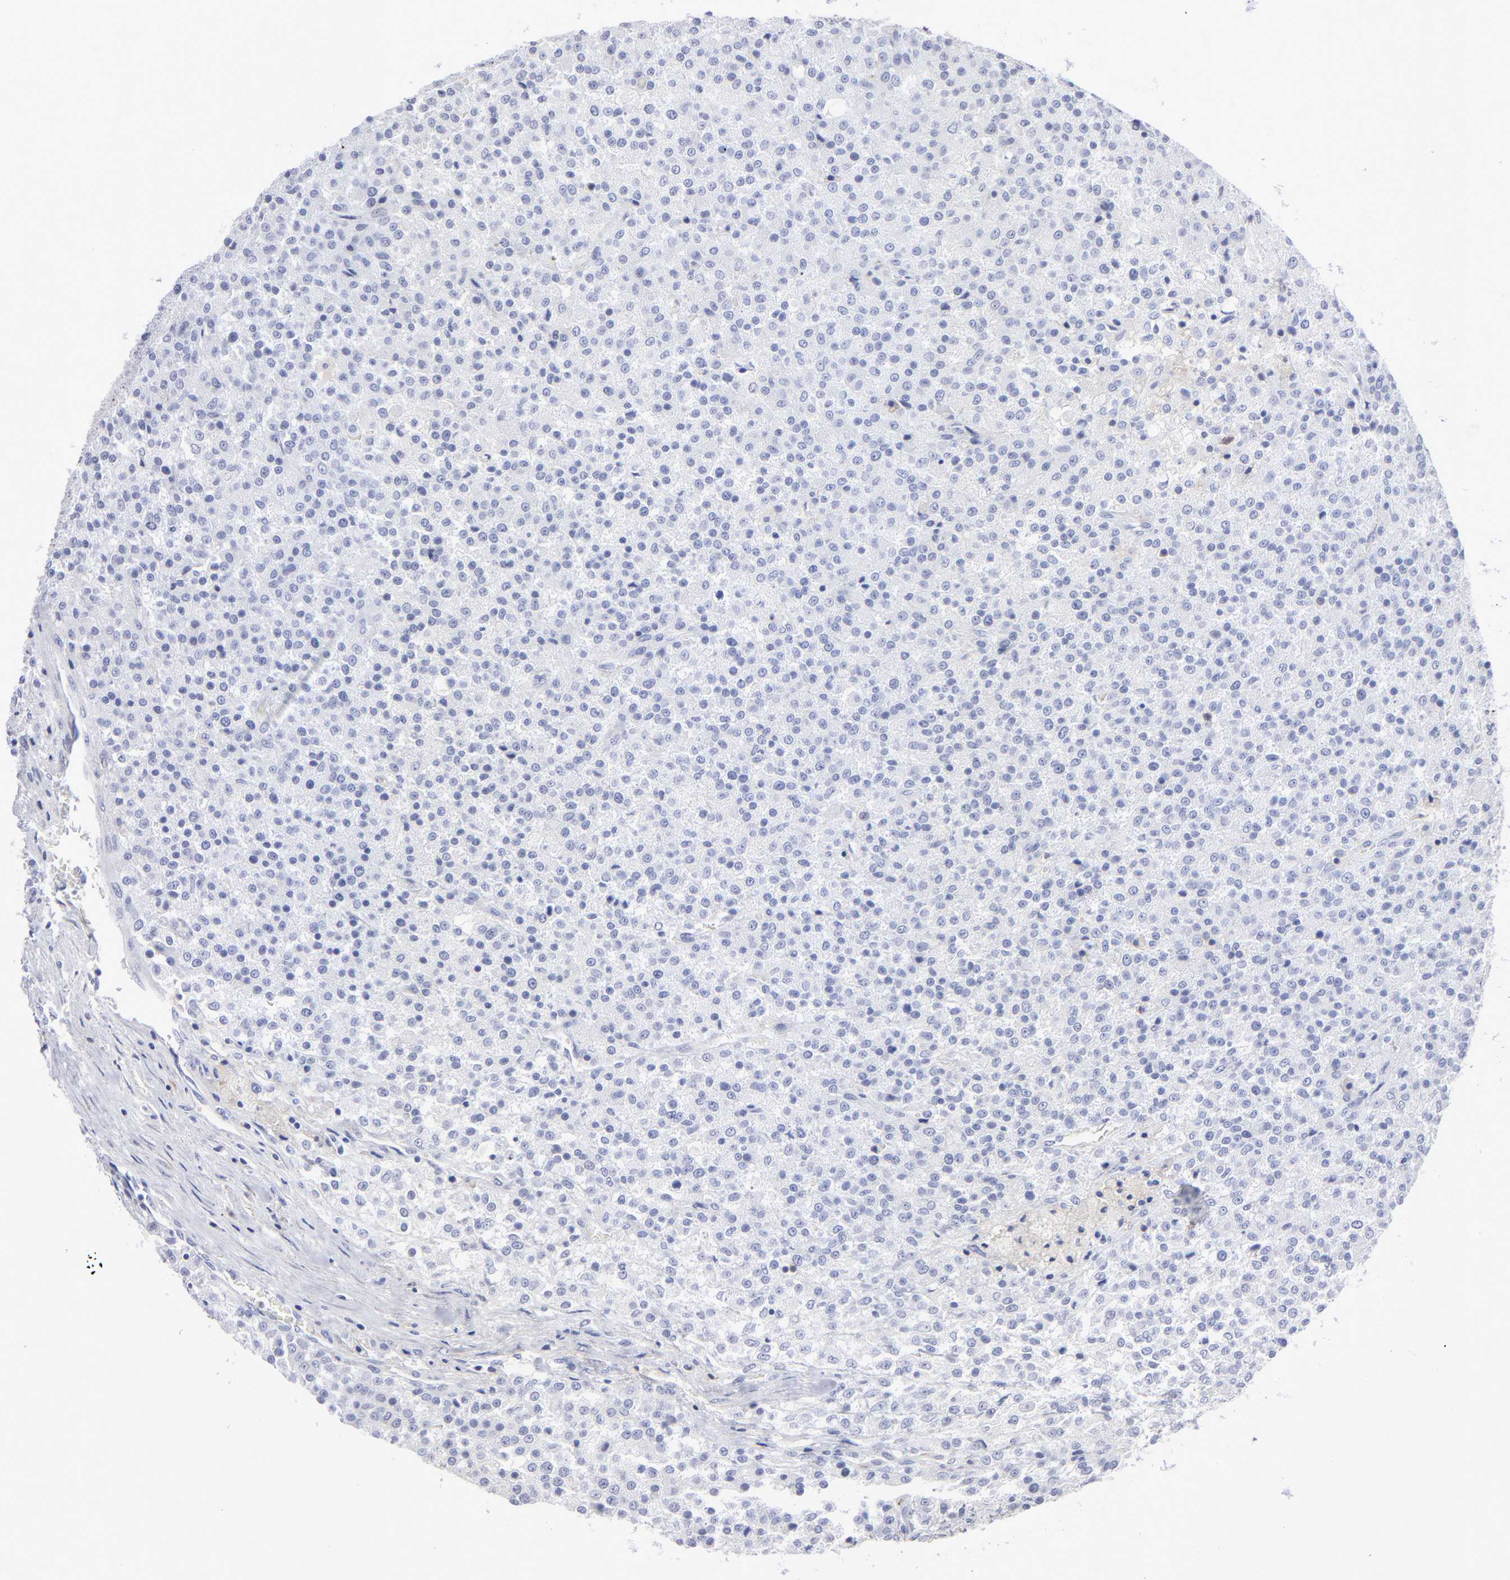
{"staining": {"intensity": "negative", "quantity": "none", "location": "none"}, "tissue": "testis cancer", "cell_type": "Tumor cells", "image_type": "cancer", "snomed": [{"axis": "morphology", "description": "Seminoma, NOS"}, {"axis": "topography", "description": "Testis"}], "caption": "High power microscopy photomicrograph of an immunohistochemistry image of testis cancer, revealing no significant expression in tumor cells.", "gene": "LAT2", "patient": {"sex": "male", "age": 59}}